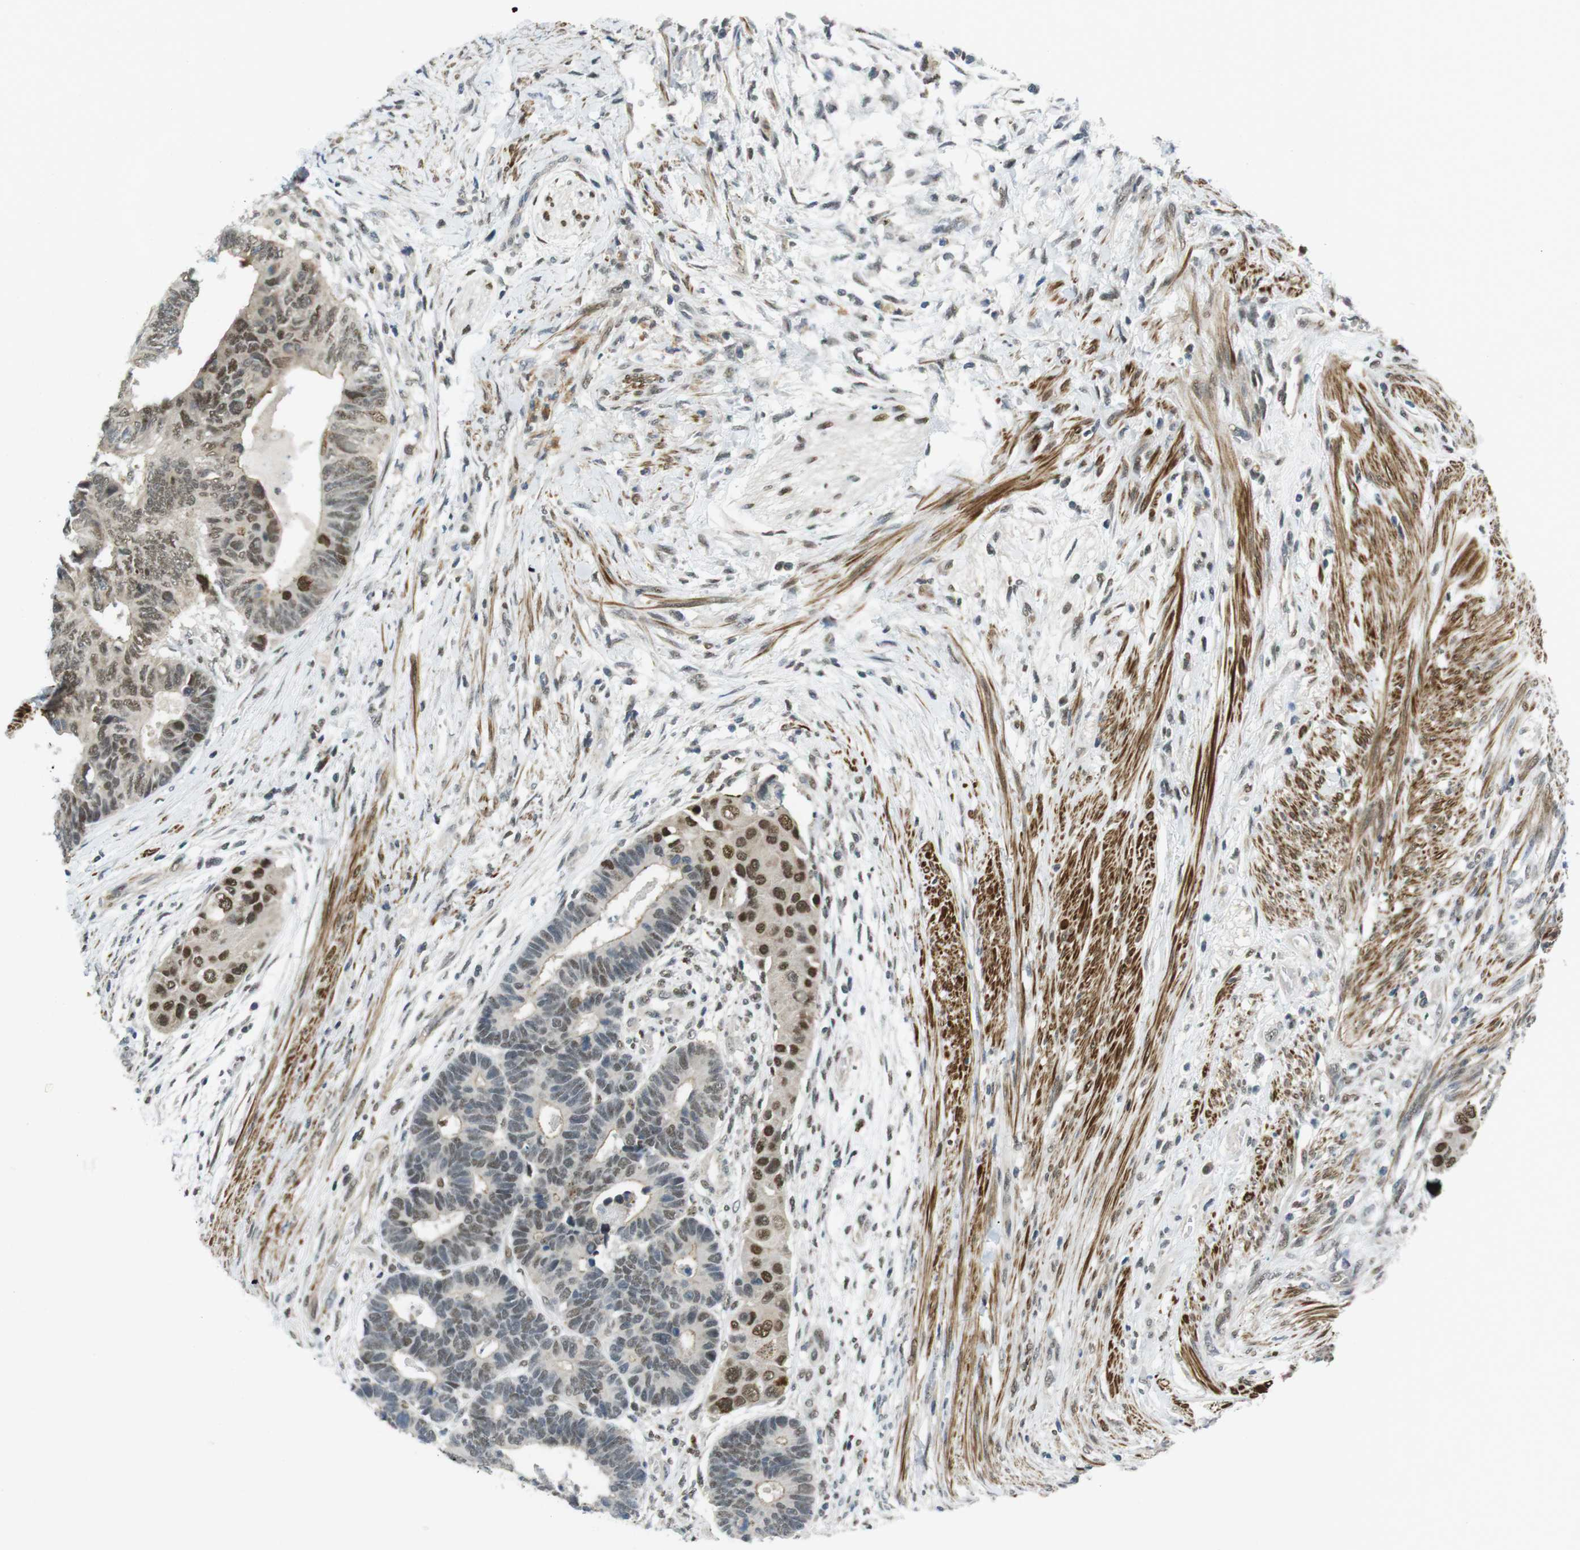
{"staining": {"intensity": "strong", "quantity": "25%-75%", "location": "nuclear"}, "tissue": "colorectal cancer", "cell_type": "Tumor cells", "image_type": "cancer", "snomed": [{"axis": "morphology", "description": "Adenocarcinoma, NOS"}, {"axis": "topography", "description": "Rectum"}], "caption": "Immunohistochemistry histopathology image of human adenocarcinoma (colorectal) stained for a protein (brown), which shows high levels of strong nuclear expression in about 25%-75% of tumor cells.", "gene": "USP7", "patient": {"sex": "male", "age": 51}}